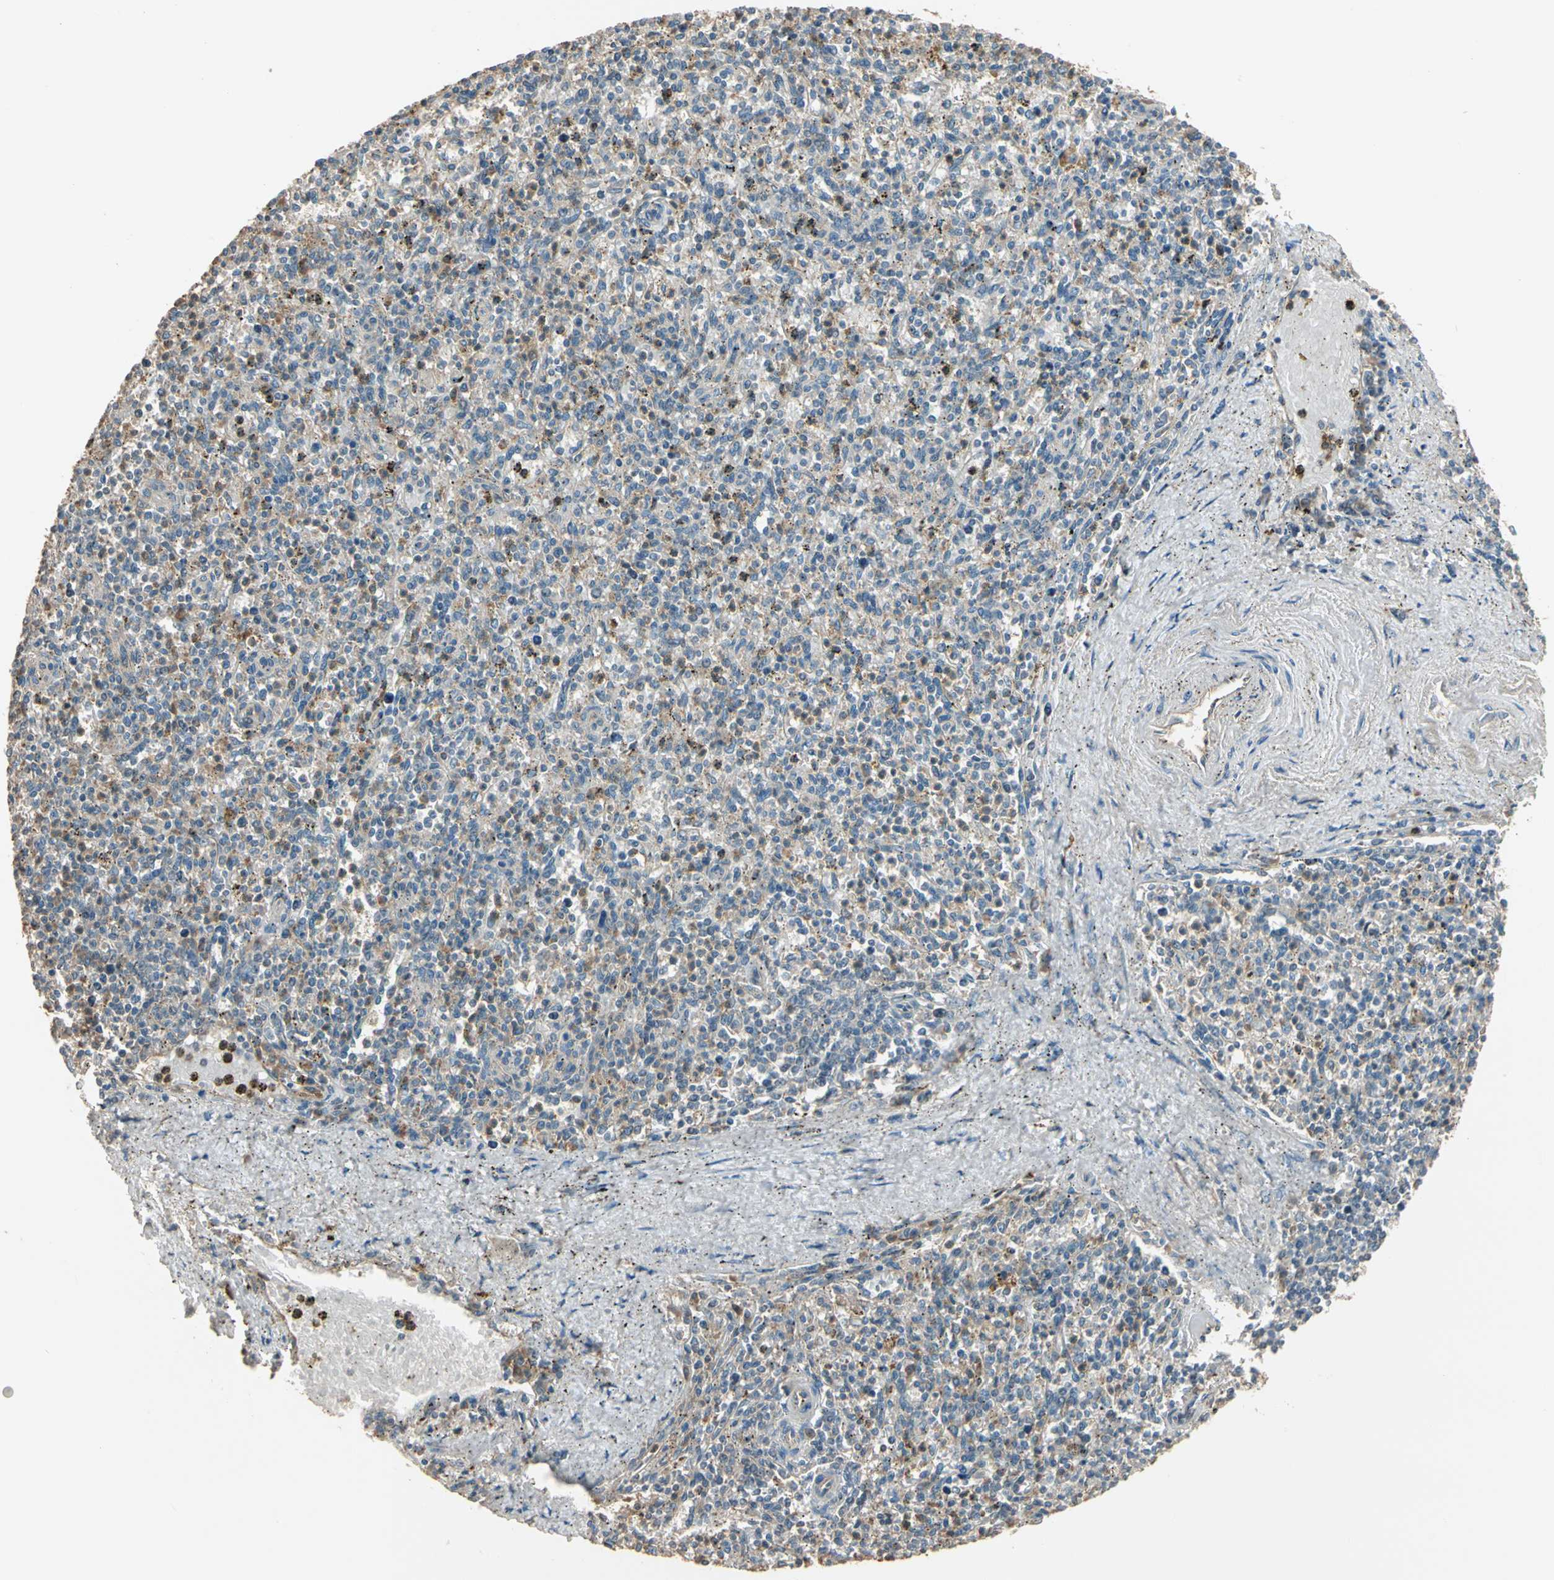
{"staining": {"intensity": "weak", "quantity": ">75%", "location": "cytoplasmic/membranous"}, "tissue": "spleen", "cell_type": "Cells in red pulp", "image_type": "normal", "snomed": [{"axis": "morphology", "description": "Normal tissue, NOS"}, {"axis": "topography", "description": "Spleen"}], "caption": "A brown stain shows weak cytoplasmic/membranous positivity of a protein in cells in red pulp of unremarkable human spleen.", "gene": "TNFRSF21", "patient": {"sex": "male", "age": 72}}